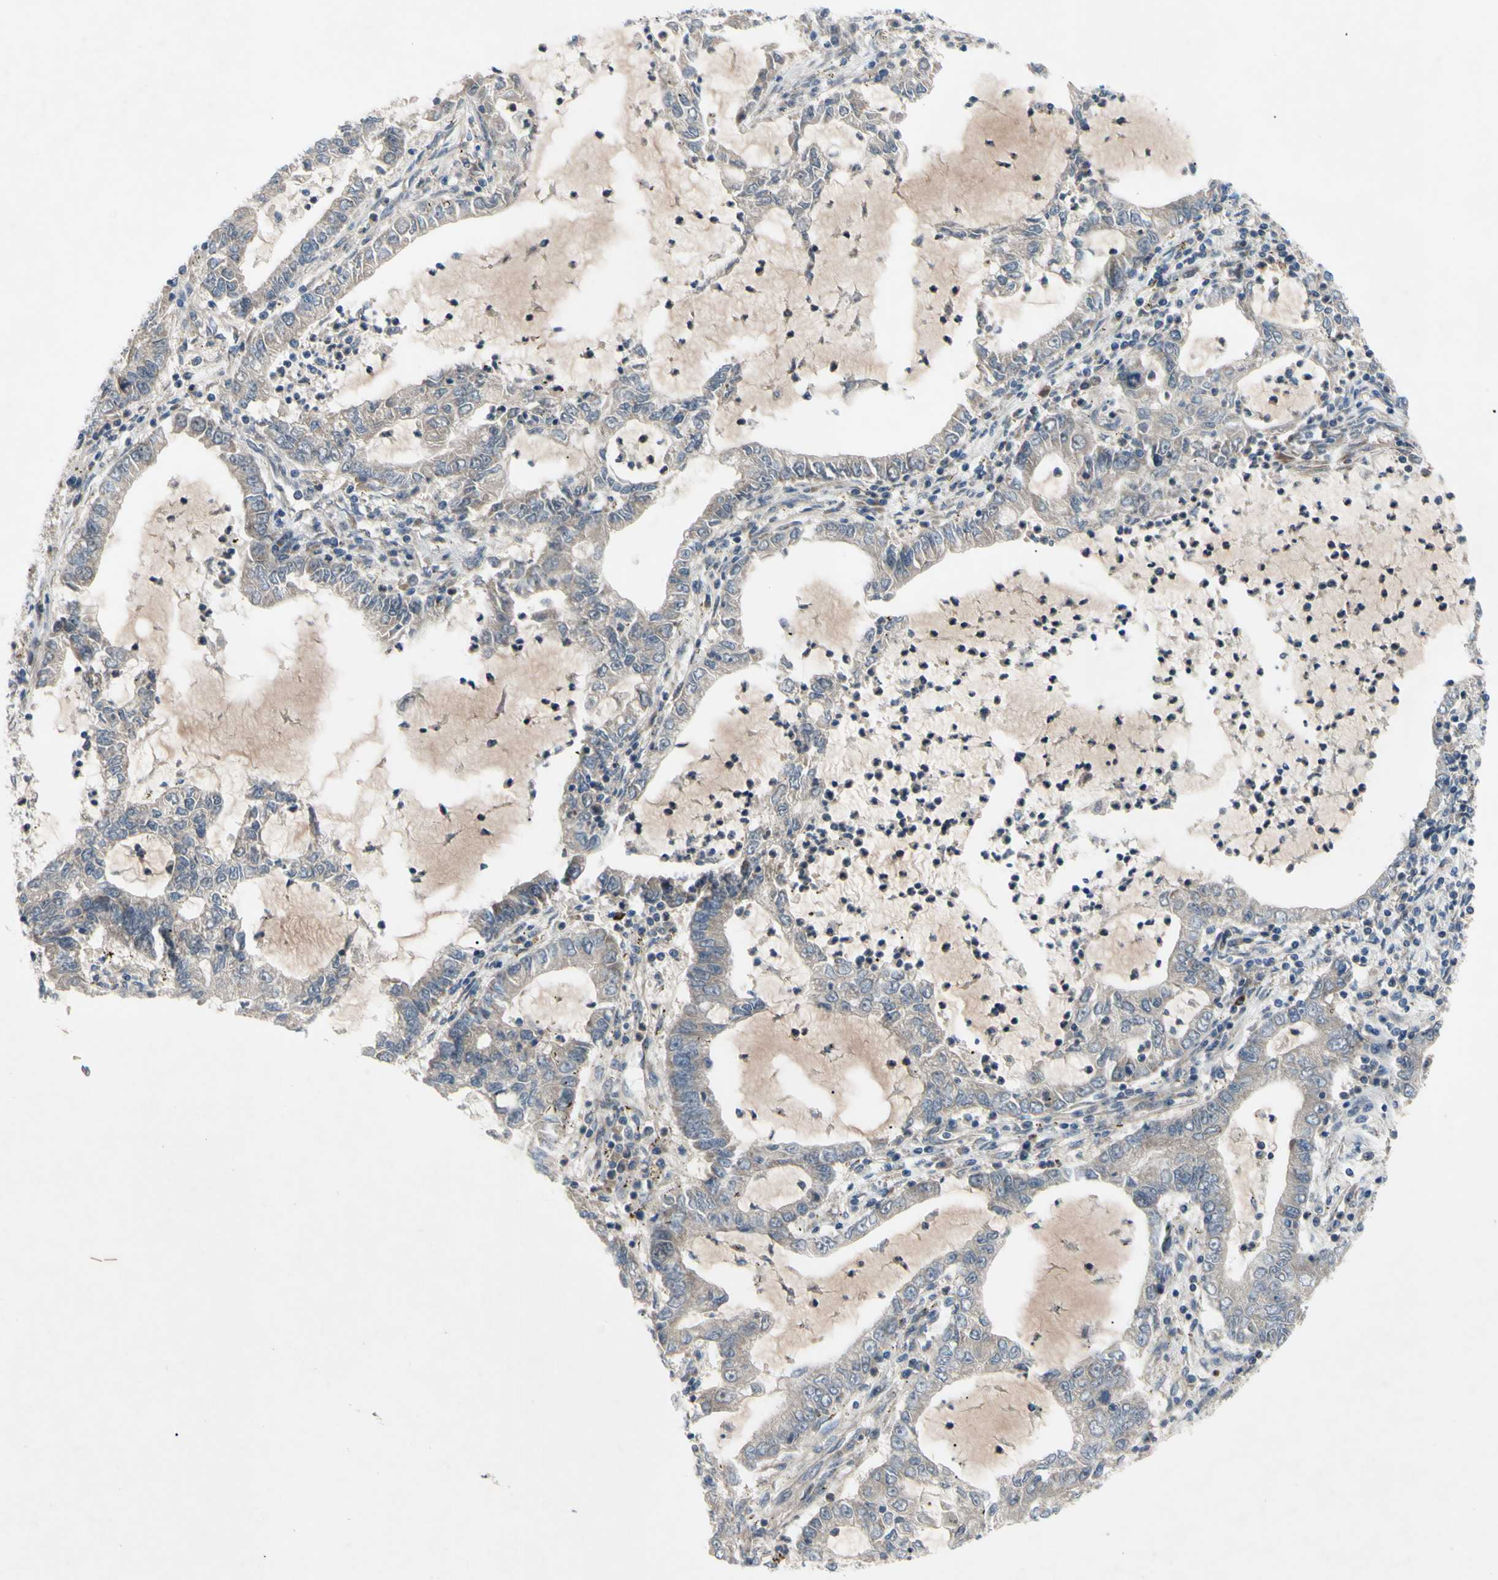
{"staining": {"intensity": "negative", "quantity": "none", "location": "none"}, "tissue": "lung cancer", "cell_type": "Tumor cells", "image_type": "cancer", "snomed": [{"axis": "morphology", "description": "Adenocarcinoma, NOS"}, {"axis": "topography", "description": "Lung"}], "caption": "DAB immunohistochemical staining of human lung adenocarcinoma reveals no significant staining in tumor cells. (DAB (3,3'-diaminobenzidine) immunohistochemistry (IHC) with hematoxylin counter stain).", "gene": "SVIL", "patient": {"sex": "female", "age": 51}}